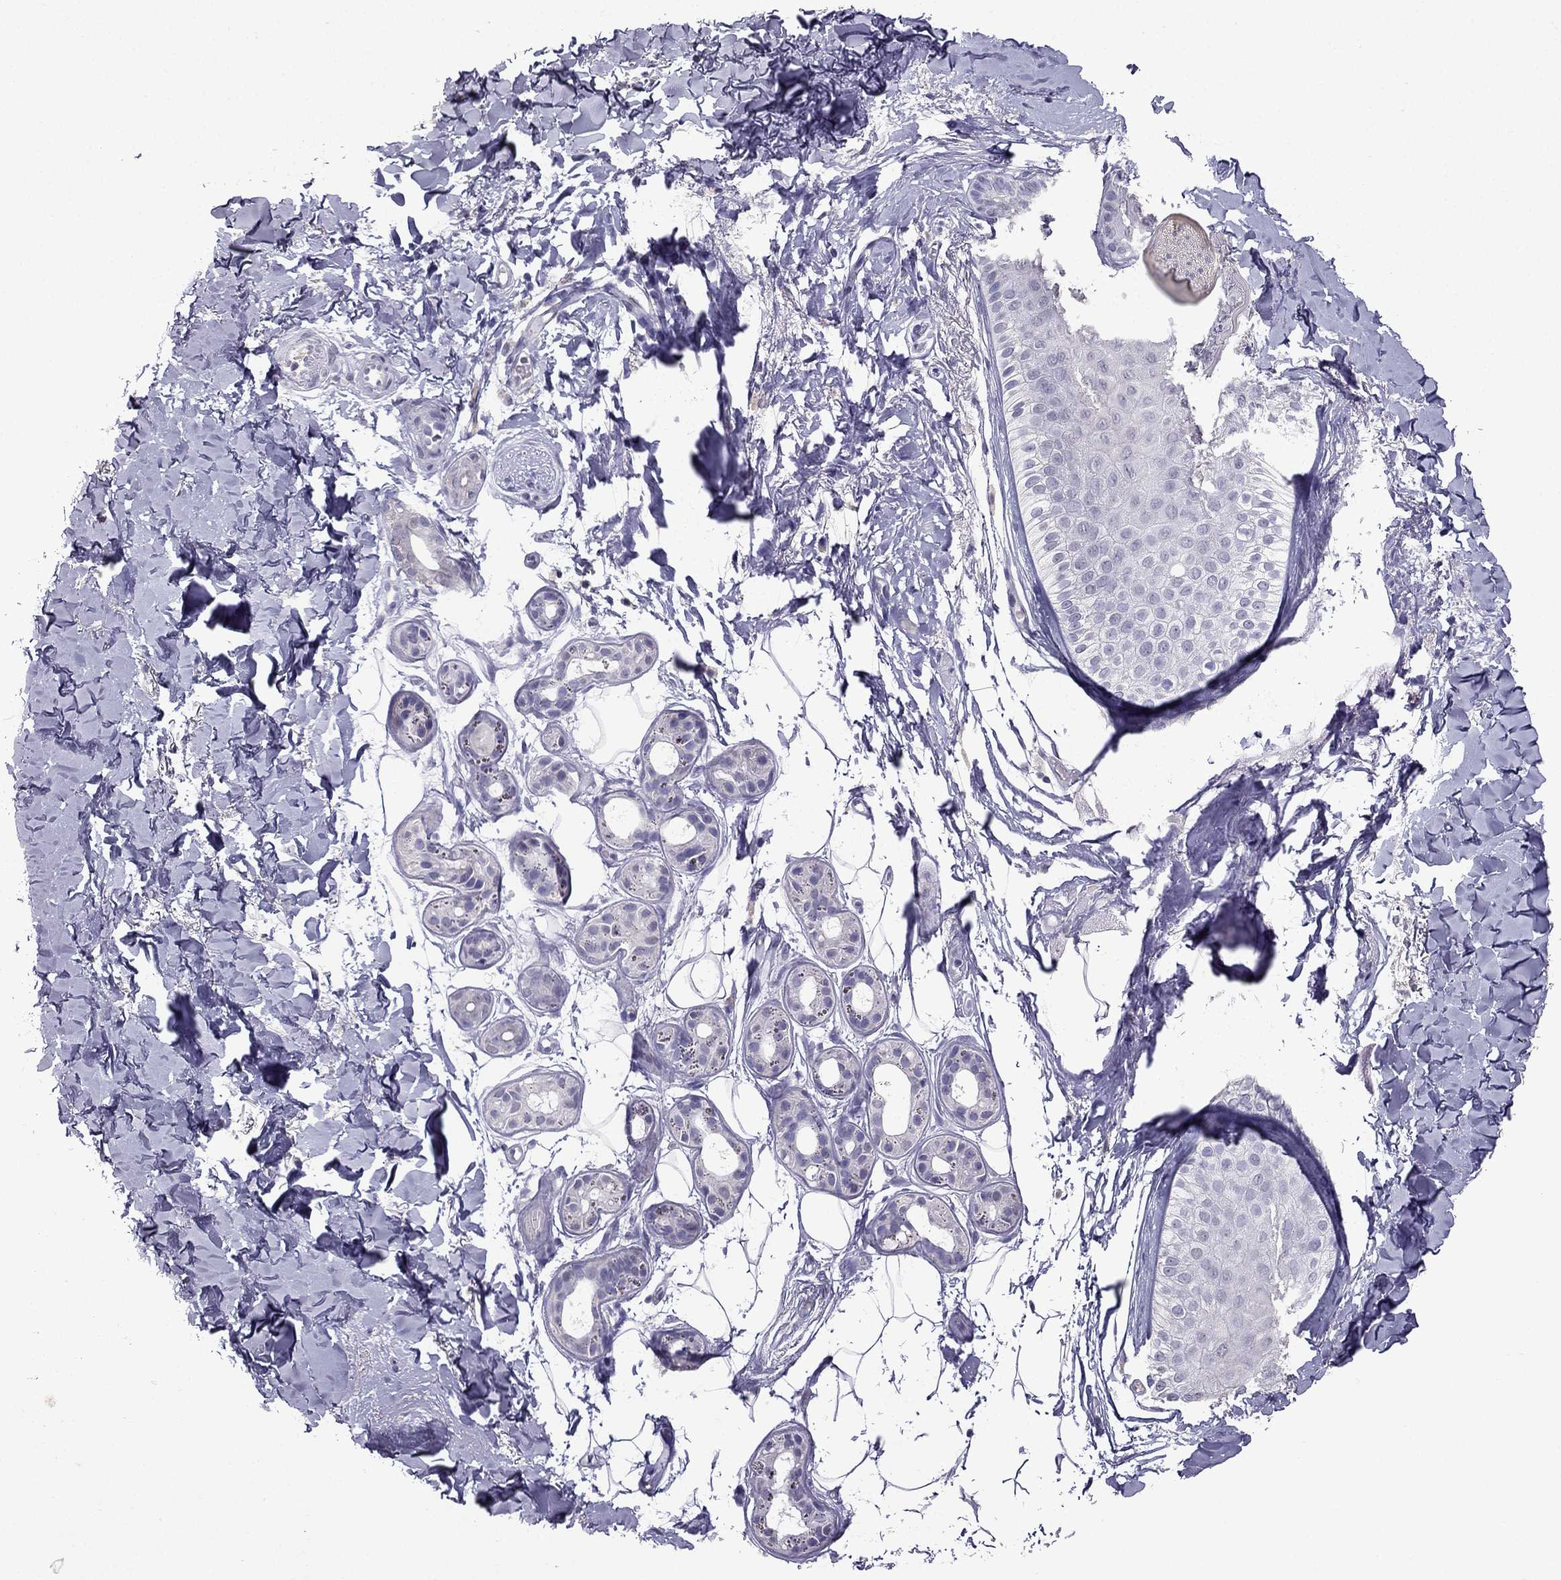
{"staining": {"intensity": "negative", "quantity": "none", "location": "none"}, "tissue": "skin cancer", "cell_type": "Tumor cells", "image_type": "cancer", "snomed": [{"axis": "morphology", "description": "Normal tissue, NOS"}, {"axis": "morphology", "description": "Basal cell carcinoma"}, {"axis": "topography", "description": "Skin"}], "caption": "The image demonstrates no significant staining in tumor cells of basal cell carcinoma (skin). (Brightfield microscopy of DAB (3,3'-diaminobenzidine) immunohistochemistry (IHC) at high magnification).", "gene": "SCG5", "patient": {"sex": "male", "age": 84}}